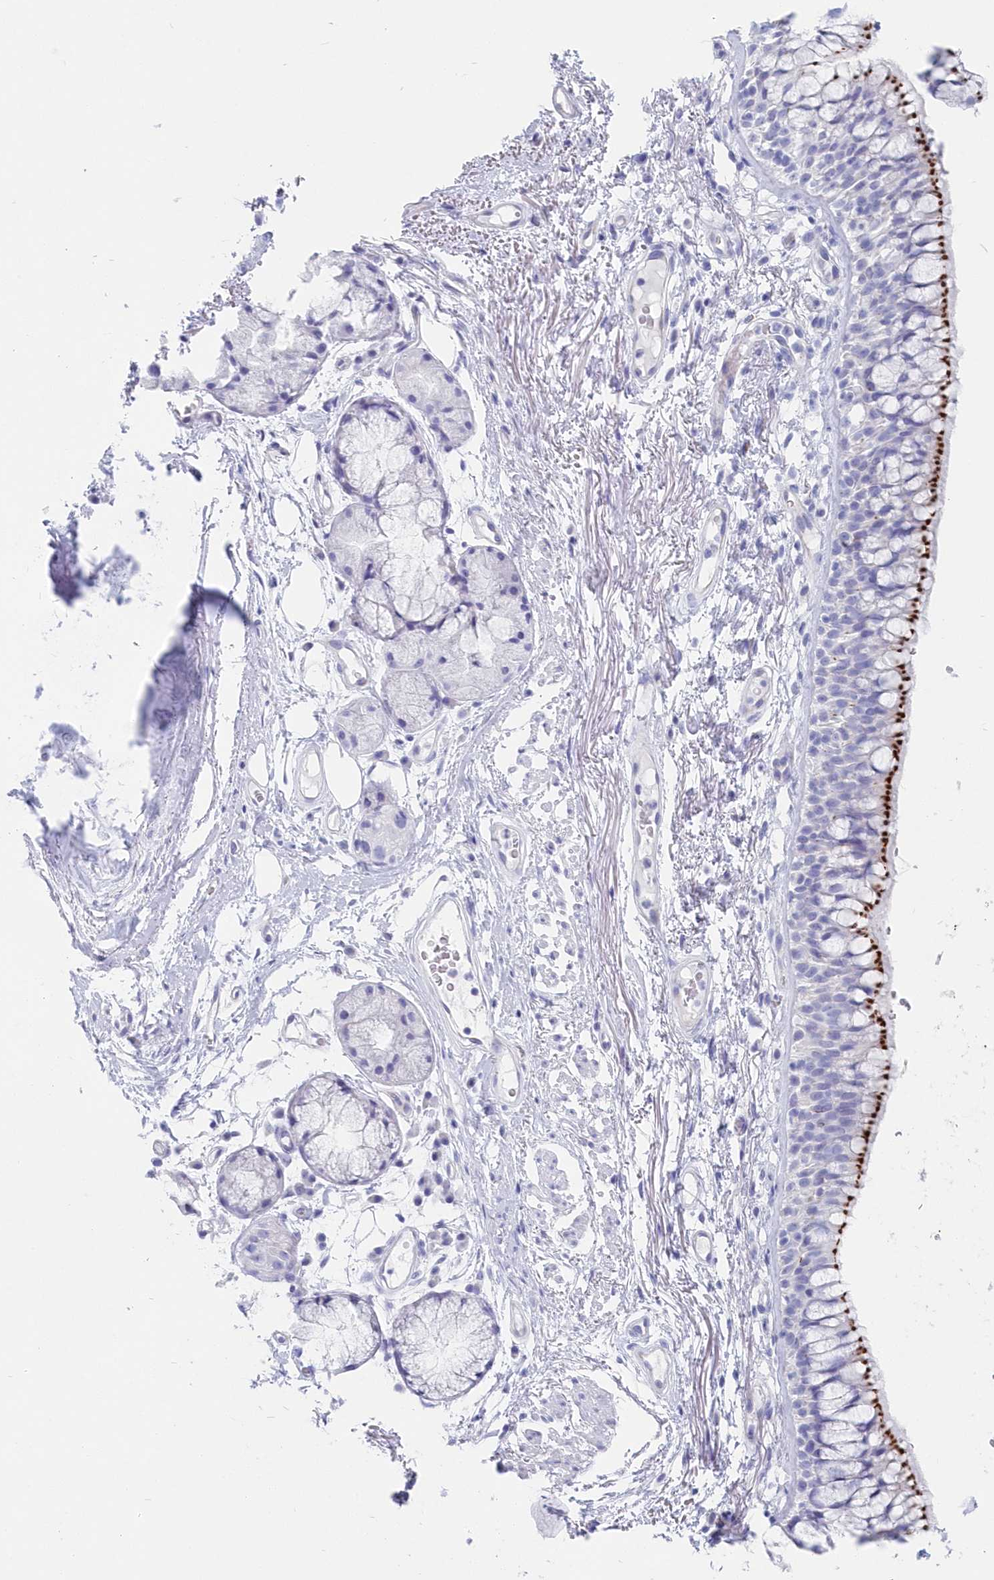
{"staining": {"intensity": "strong", "quantity": "25%-75%", "location": "cytoplasmic/membranous"}, "tissue": "bronchus", "cell_type": "Respiratory epithelial cells", "image_type": "normal", "snomed": [{"axis": "morphology", "description": "Normal tissue, NOS"}, {"axis": "topography", "description": "Cartilage tissue"}, {"axis": "topography", "description": "Bronchus"}], "caption": "An image showing strong cytoplasmic/membranous staining in approximately 25%-75% of respiratory epithelial cells in normal bronchus, as visualized by brown immunohistochemical staining.", "gene": "CSNK1G2", "patient": {"sex": "female", "age": 73}}